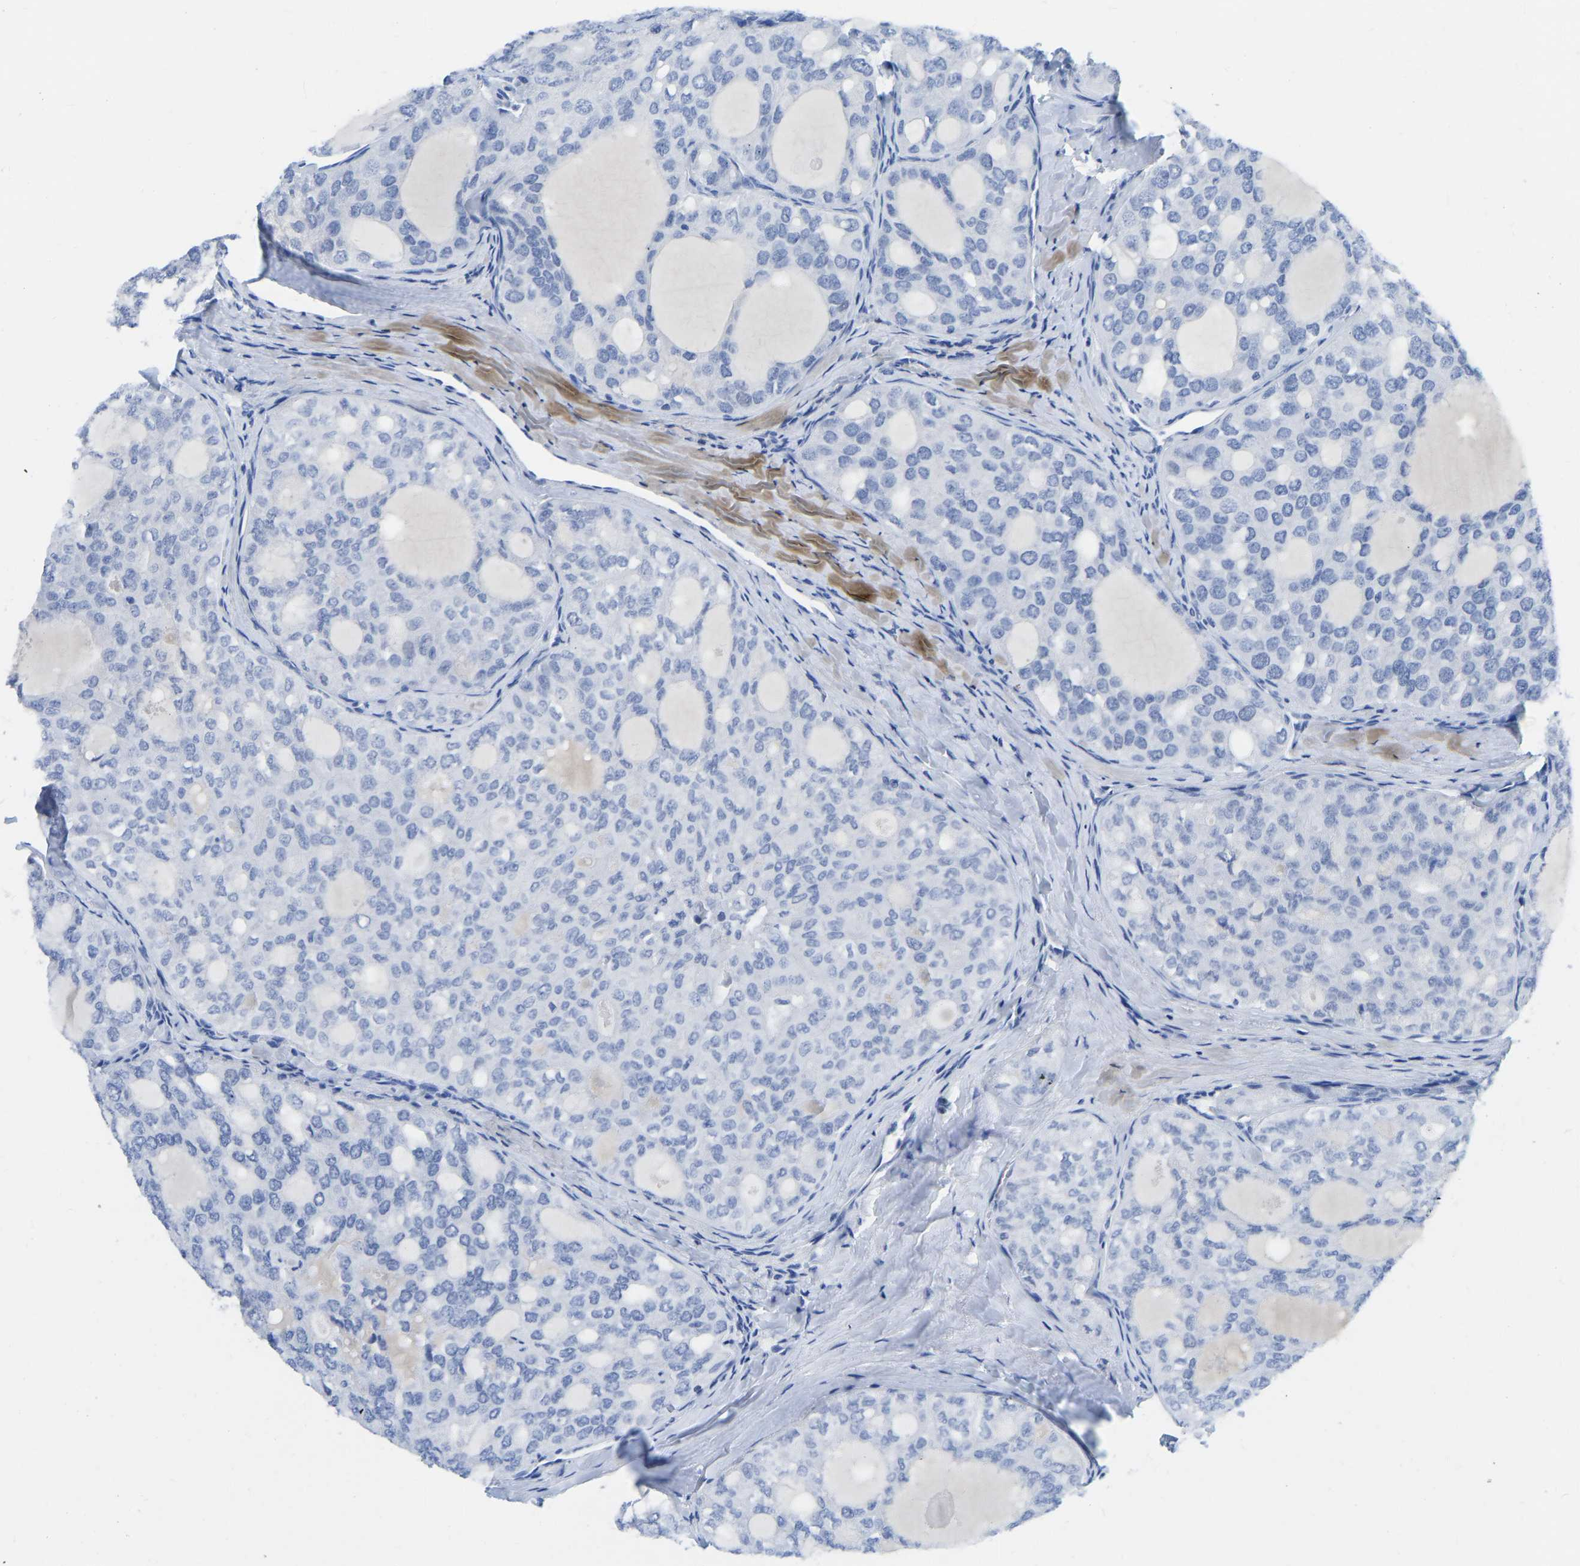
{"staining": {"intensity": "negative", "quantity": "none", "location": "none"}, "tissue": "thyroid cancer", "cell_type": "Tumor cells", "image_type": "cancer", "snomed": [{"axis": "morphology", "description": "Follicular adenoma carcinoma, NOS"}, {"axis": "topography", "description": "Thyroid gland"}], "caption": "Immunohistochemistry of human thyroid follicular adenoma carcinoma exhibits no staining in tumor cells. Brightfield microscopy of immunohistochemistry stained with DAB (brown) and hematoxylin (blue), captured at high magnification.", "gene": "TCF7", "patient": {"sex": "male", "age": 75}}